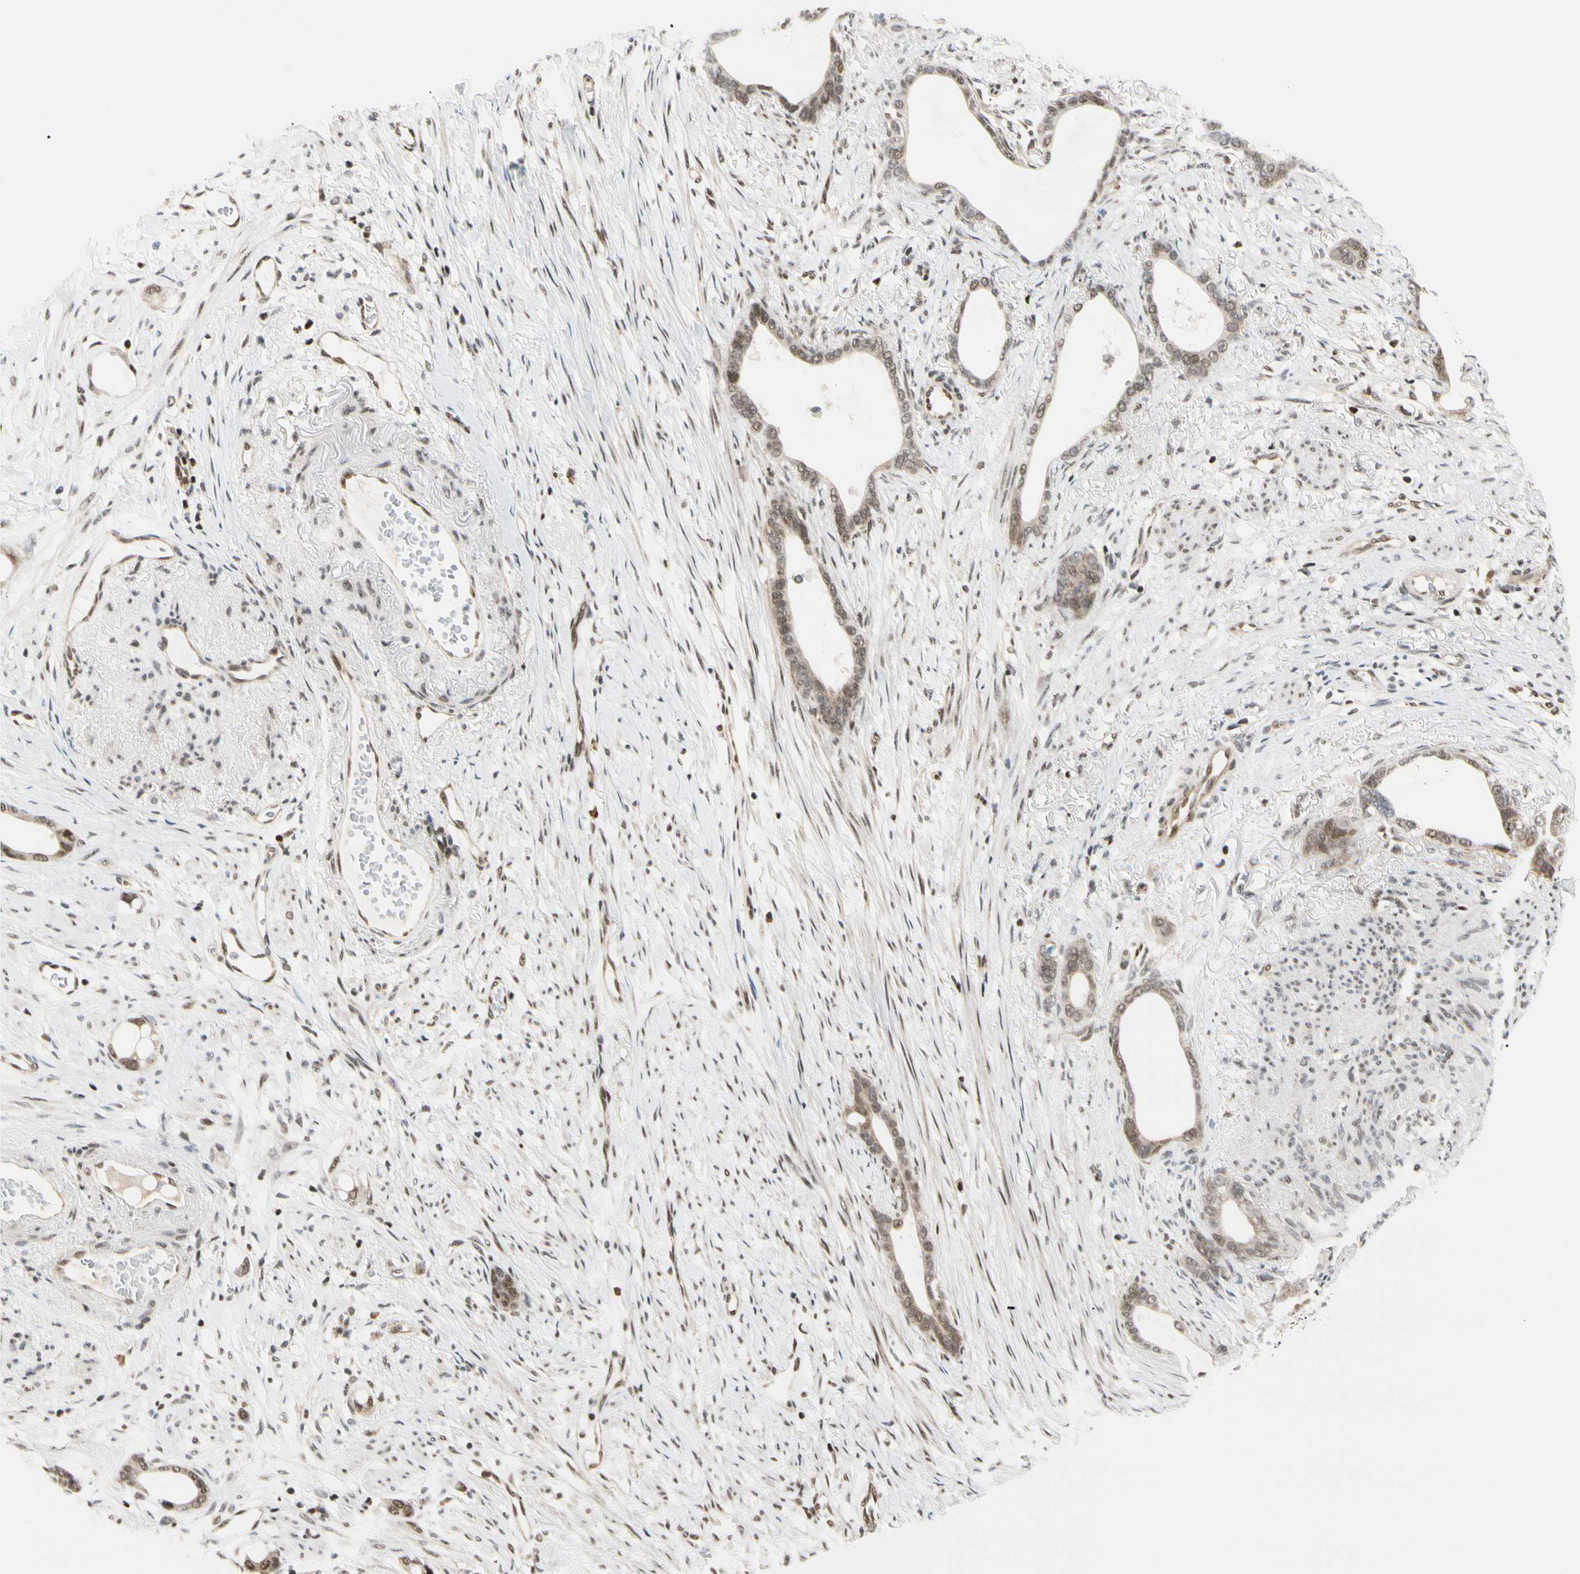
{"staining": {"intensity": "weak", "quantity": ">75%", "location": "cytoplasmic/membranous,nuclear"}, "tissue": "stomach cancer", "cell_type": "Tumor cells", "image_type": "cancer", "snomed": [{"axis": "morphology", "description": "Adenocarcinoma, NOS"}, {"axis": "topography", "description": "Stomach"}], "caption": "Human stomach cancer stained with a protein marker exhibits weak staining in tumor cells.", "gene": "DAXX", "patient": {"sex": "female", "age": 75}}